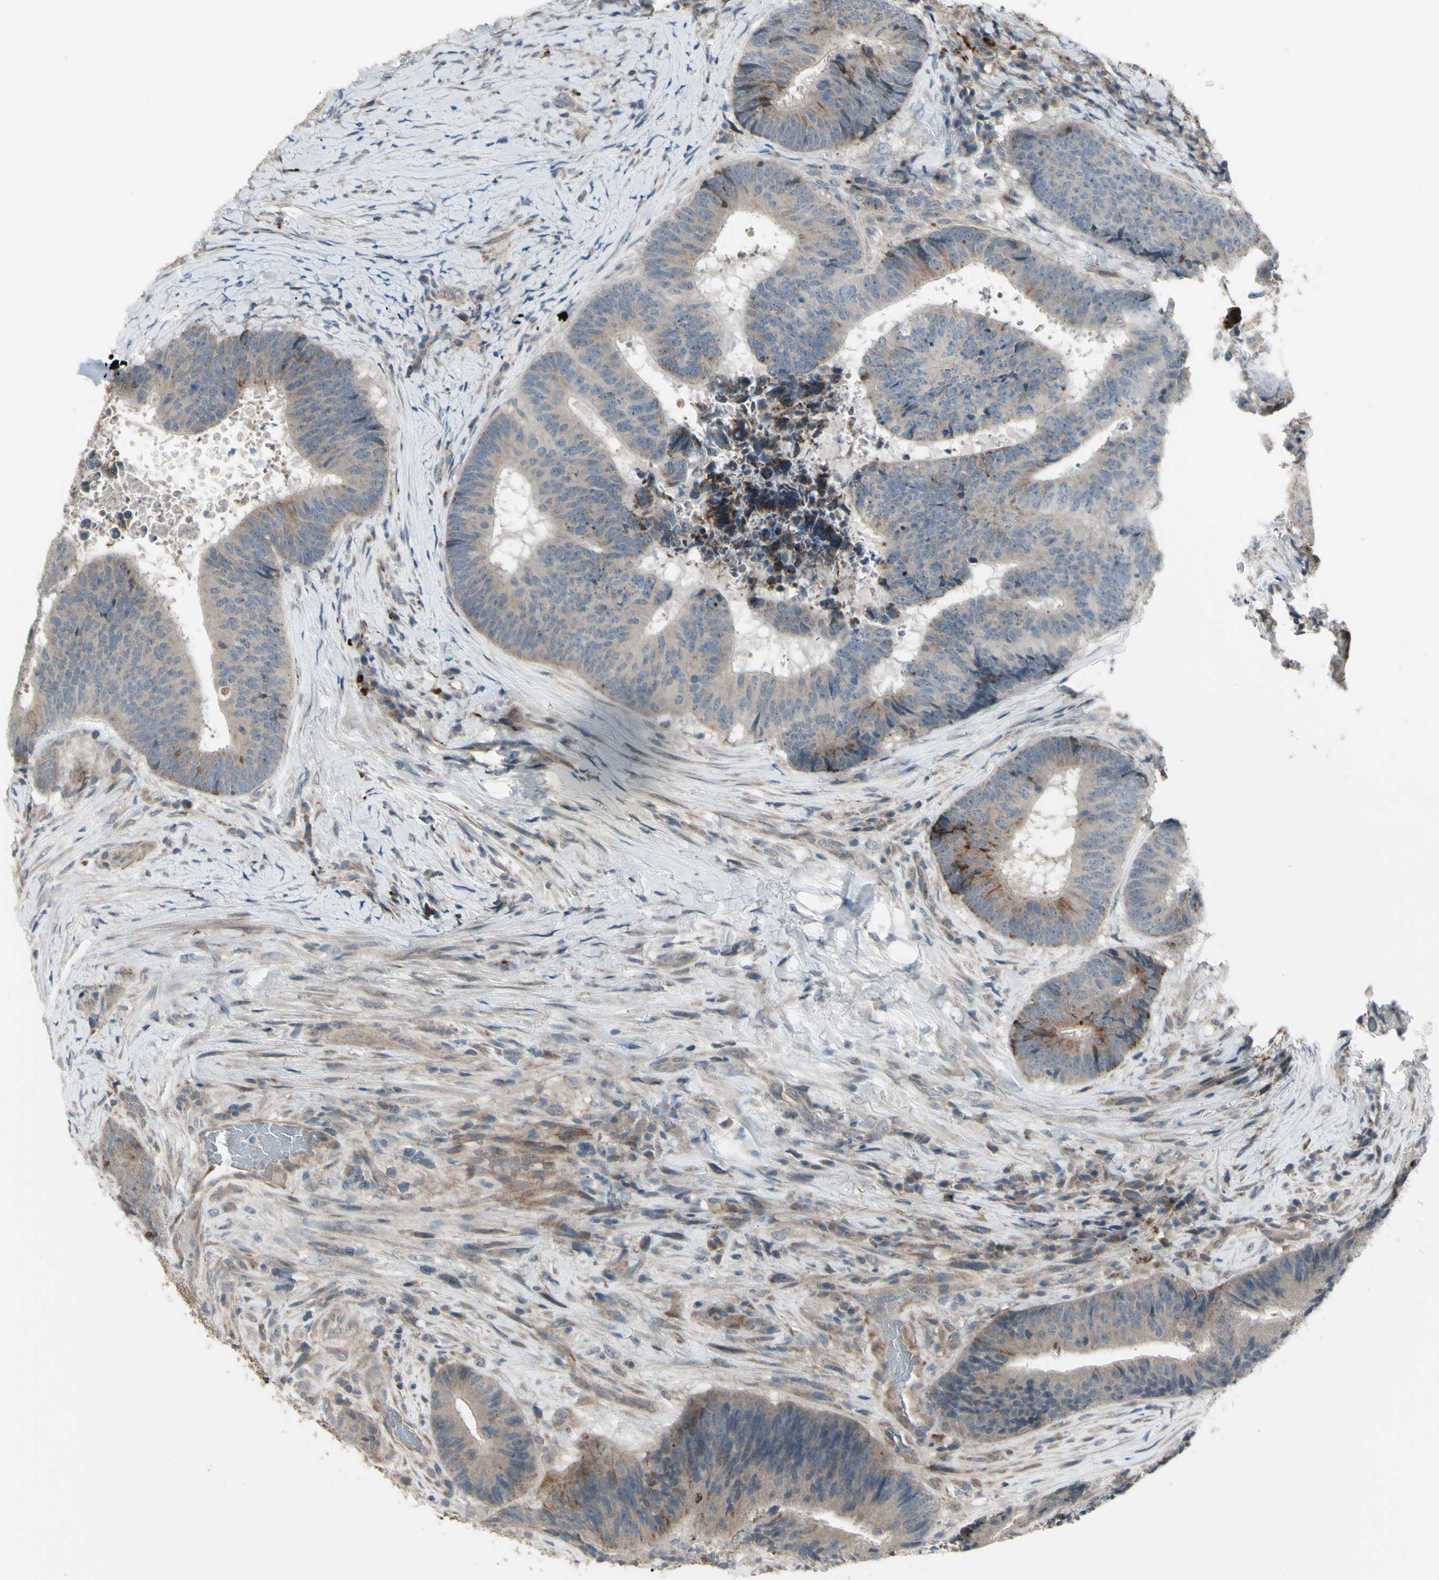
{"staining": {"intensity": "moderate", "quantity": "<25%", "location": "cytoplasmic/membranous"}, "tissue": "colorectal cancer", "cell_type": "Tumor cells", "image_type": "cancer", "snomed": [{"axis": "morphology", "description": "Adenocarcinoma, NOS"}, {"axis": "topography", "description": "Rectum"}], "caption": "IHC (DAB) staining of colorectal adenocarcinoma demonstrates moderate cytoplasmic/membranous protein positivity in approximately <25% of tumor cells. (Brightfield microscopy of DAB IHC at high magnification).", "gene": "OSTM1", "patient": {"sex": "male", "age": 72}}